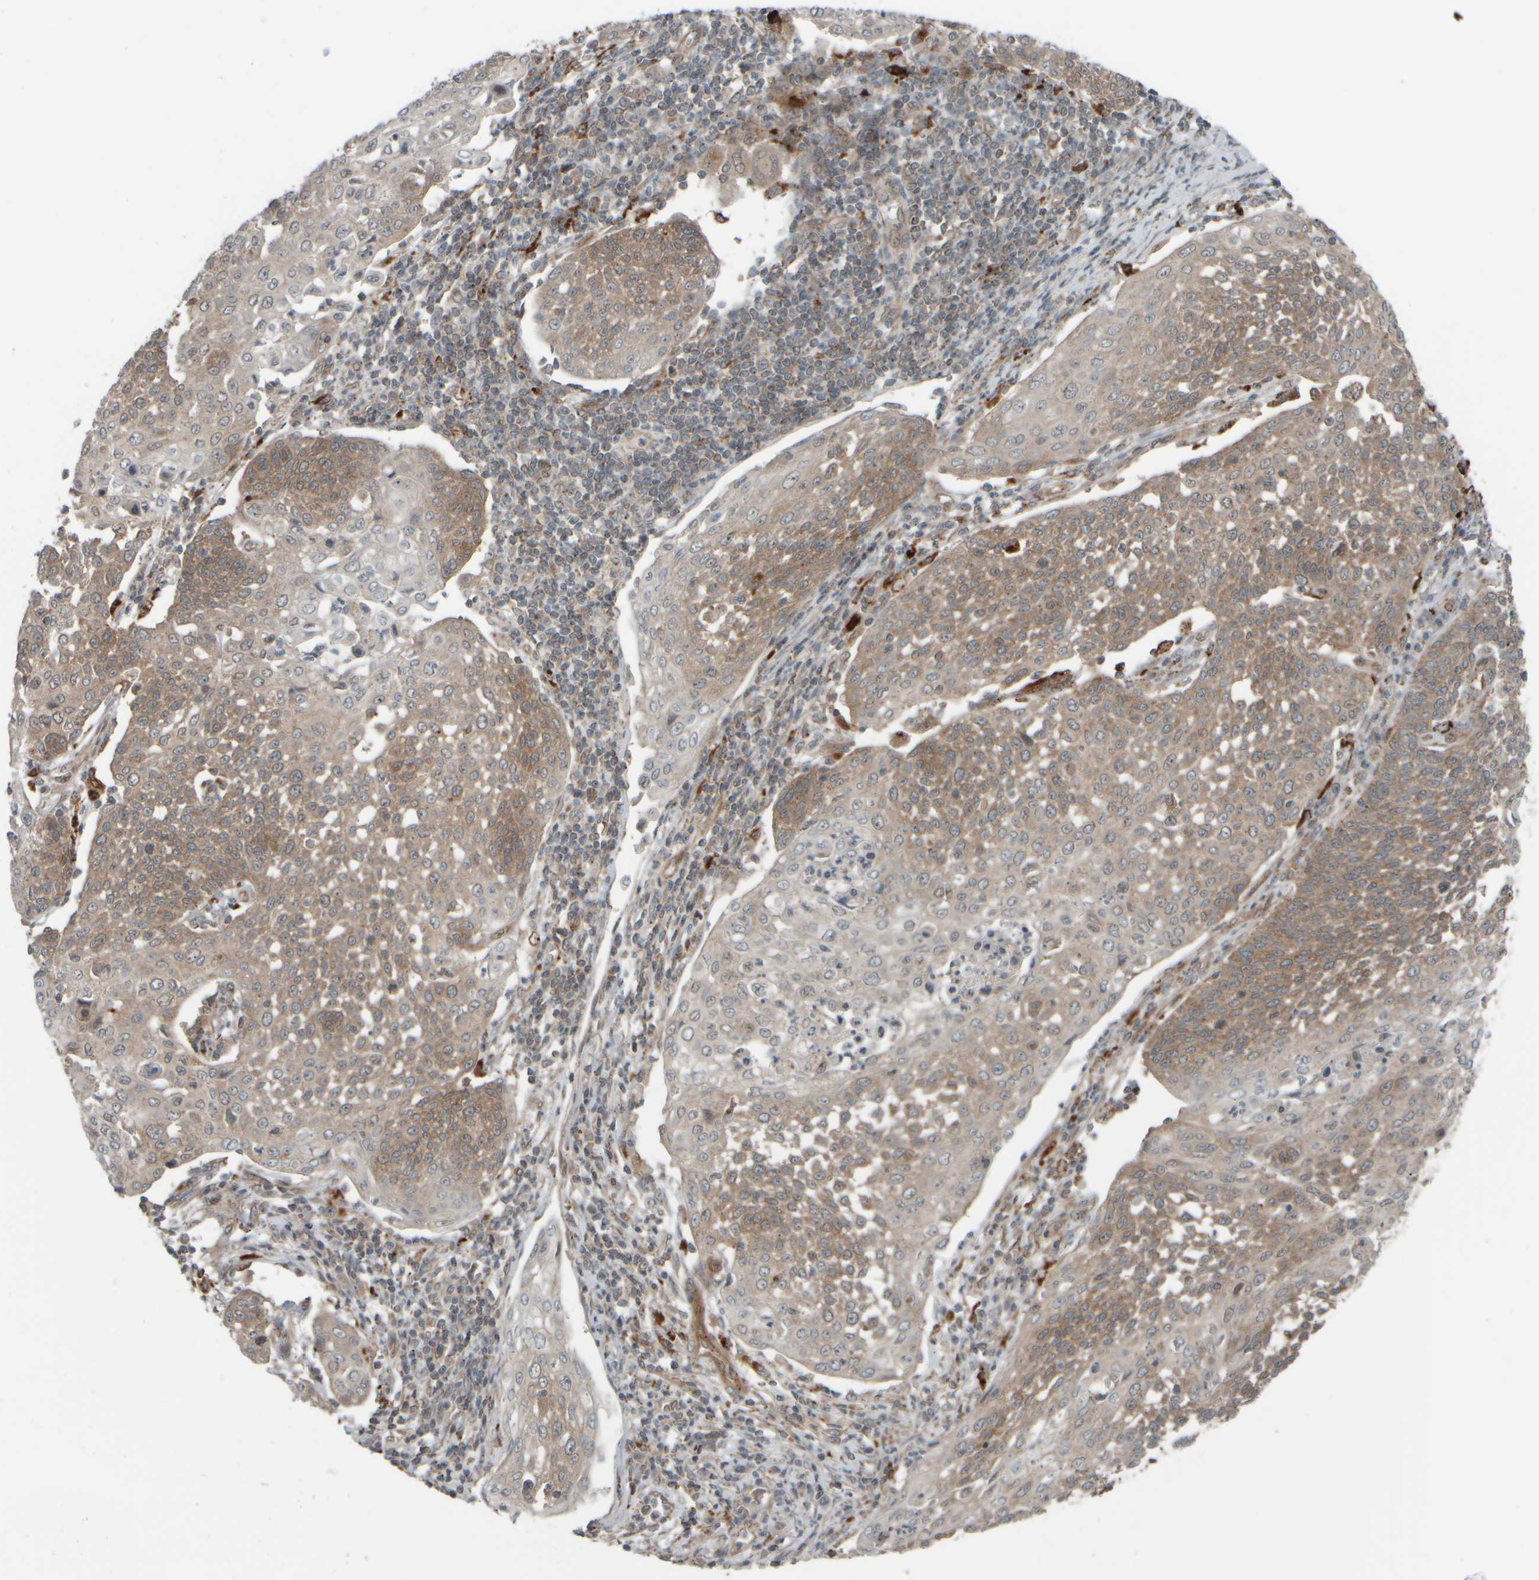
{"staining": {"intensity": "moderate", "quantity": ">75%", "location": "cytoplasmic/membranous"}, "tissue": "cervical cancer", "cell_type": "Tumor cells", "image_type": "cancer", "snomed": [{"axis": "morphology", "description": "Squamous cell carcinoma, NOS"}, {"axis": "topography", "description": "Cervix"}], "caption": "Immunohistochemical staining of squamous cell carcinoma (cervical) exhibits medium levels of moderate cytoplasmic/membranous protein positivity in about >75% of tumor cells.", "gene": "GIGYF1", "patient": {"sex": "female", "age": 34}}